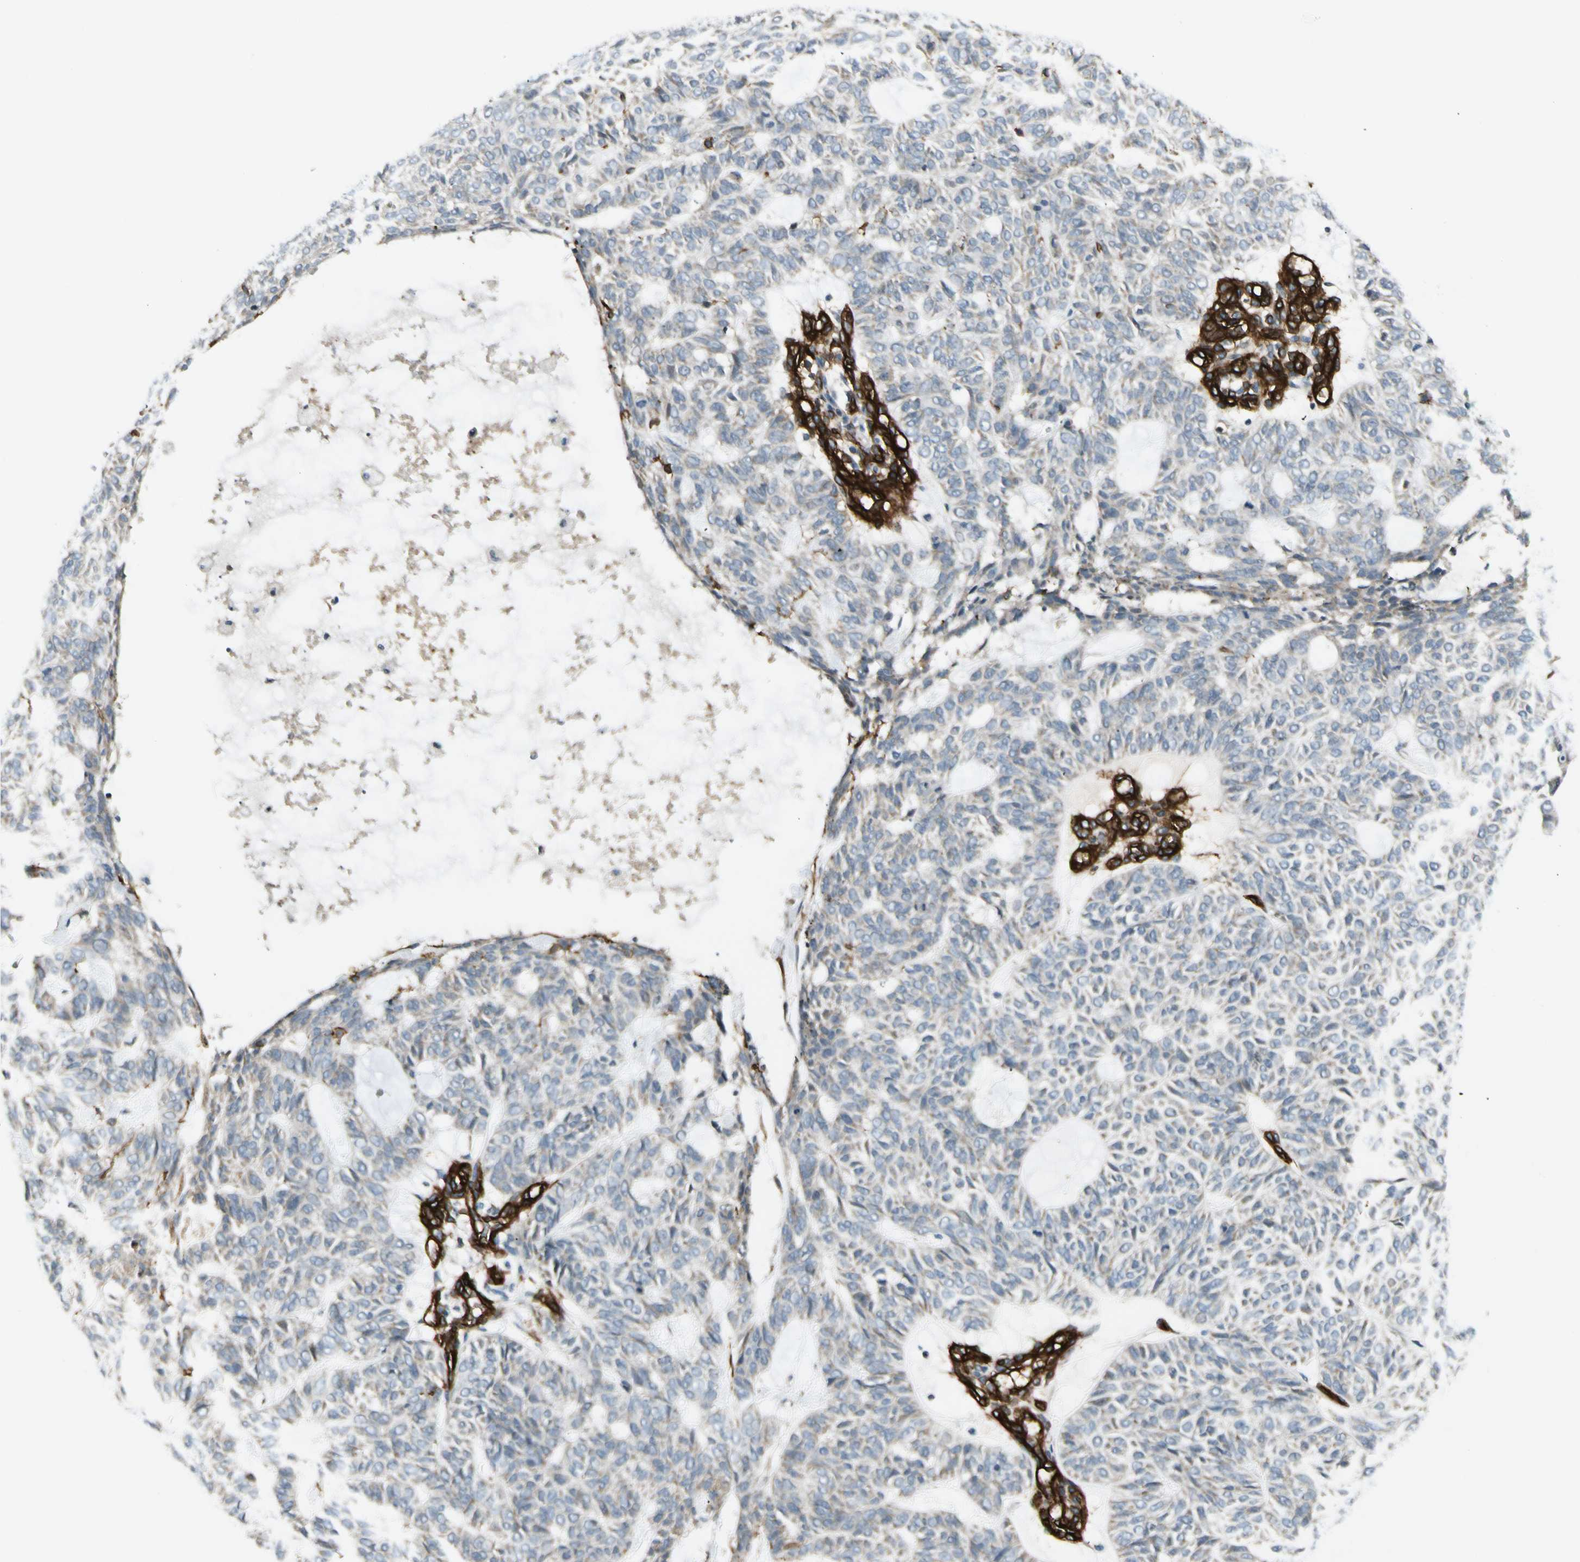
{"staining": {"intensity": "negative", "quantity": "none", "location": "none"}, "tissue": "skin cancer", "cell_type": "Tumor cells", "image_type": "cancer", "snomed": [{"axis": "morphology", "description": "Basal cell carcinoma"}, {"axis": "topography", "description": "Skin"}], "caption": "IHC of human basal cell carcinoma (skin) displays no expression in tumor cells.", "gene": "MCAM", "patient": {"sex": "male", "age": 87}}